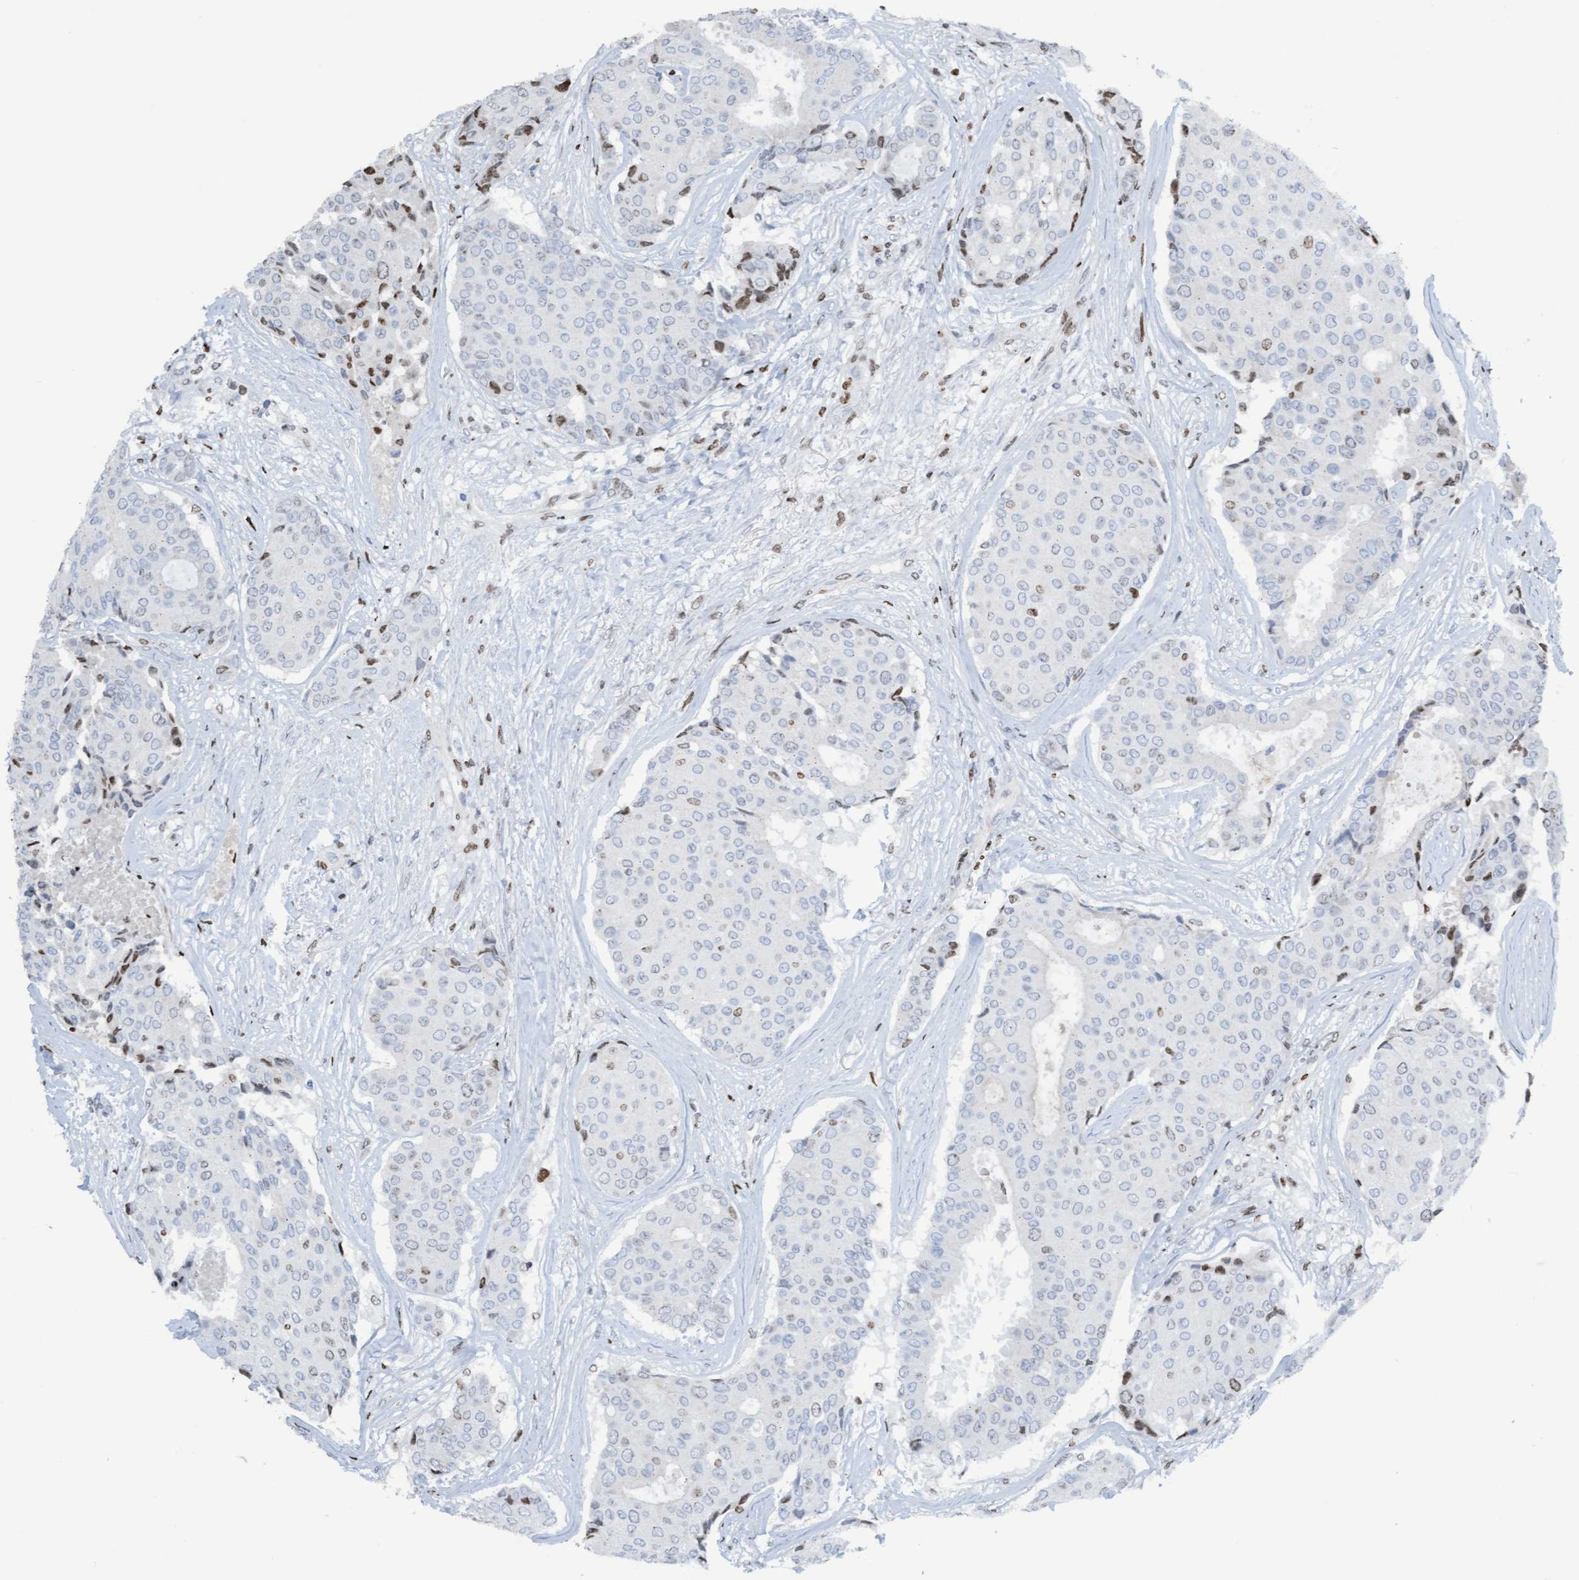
{"staining": {"intensity": "moderate", "quantity": "<25%", "location": "nuclear"}, "tissue": "breast cancer", "cell_type": "Tumor cells", "image_type": "cancer", "snomed": [{"axis": "morphology", "description": "Duct carcinoma"}, {"axis": "topography", "description": "Breast"}], "caption": "Immunohistochemical staining of breast cancer (invasive ductal carcinoma) demonstrates moderate nuclear protein positivity in approximately <25% of tumor cells.", "gene": "CBX2", "patient": {"sex": "female", "age": 75}}